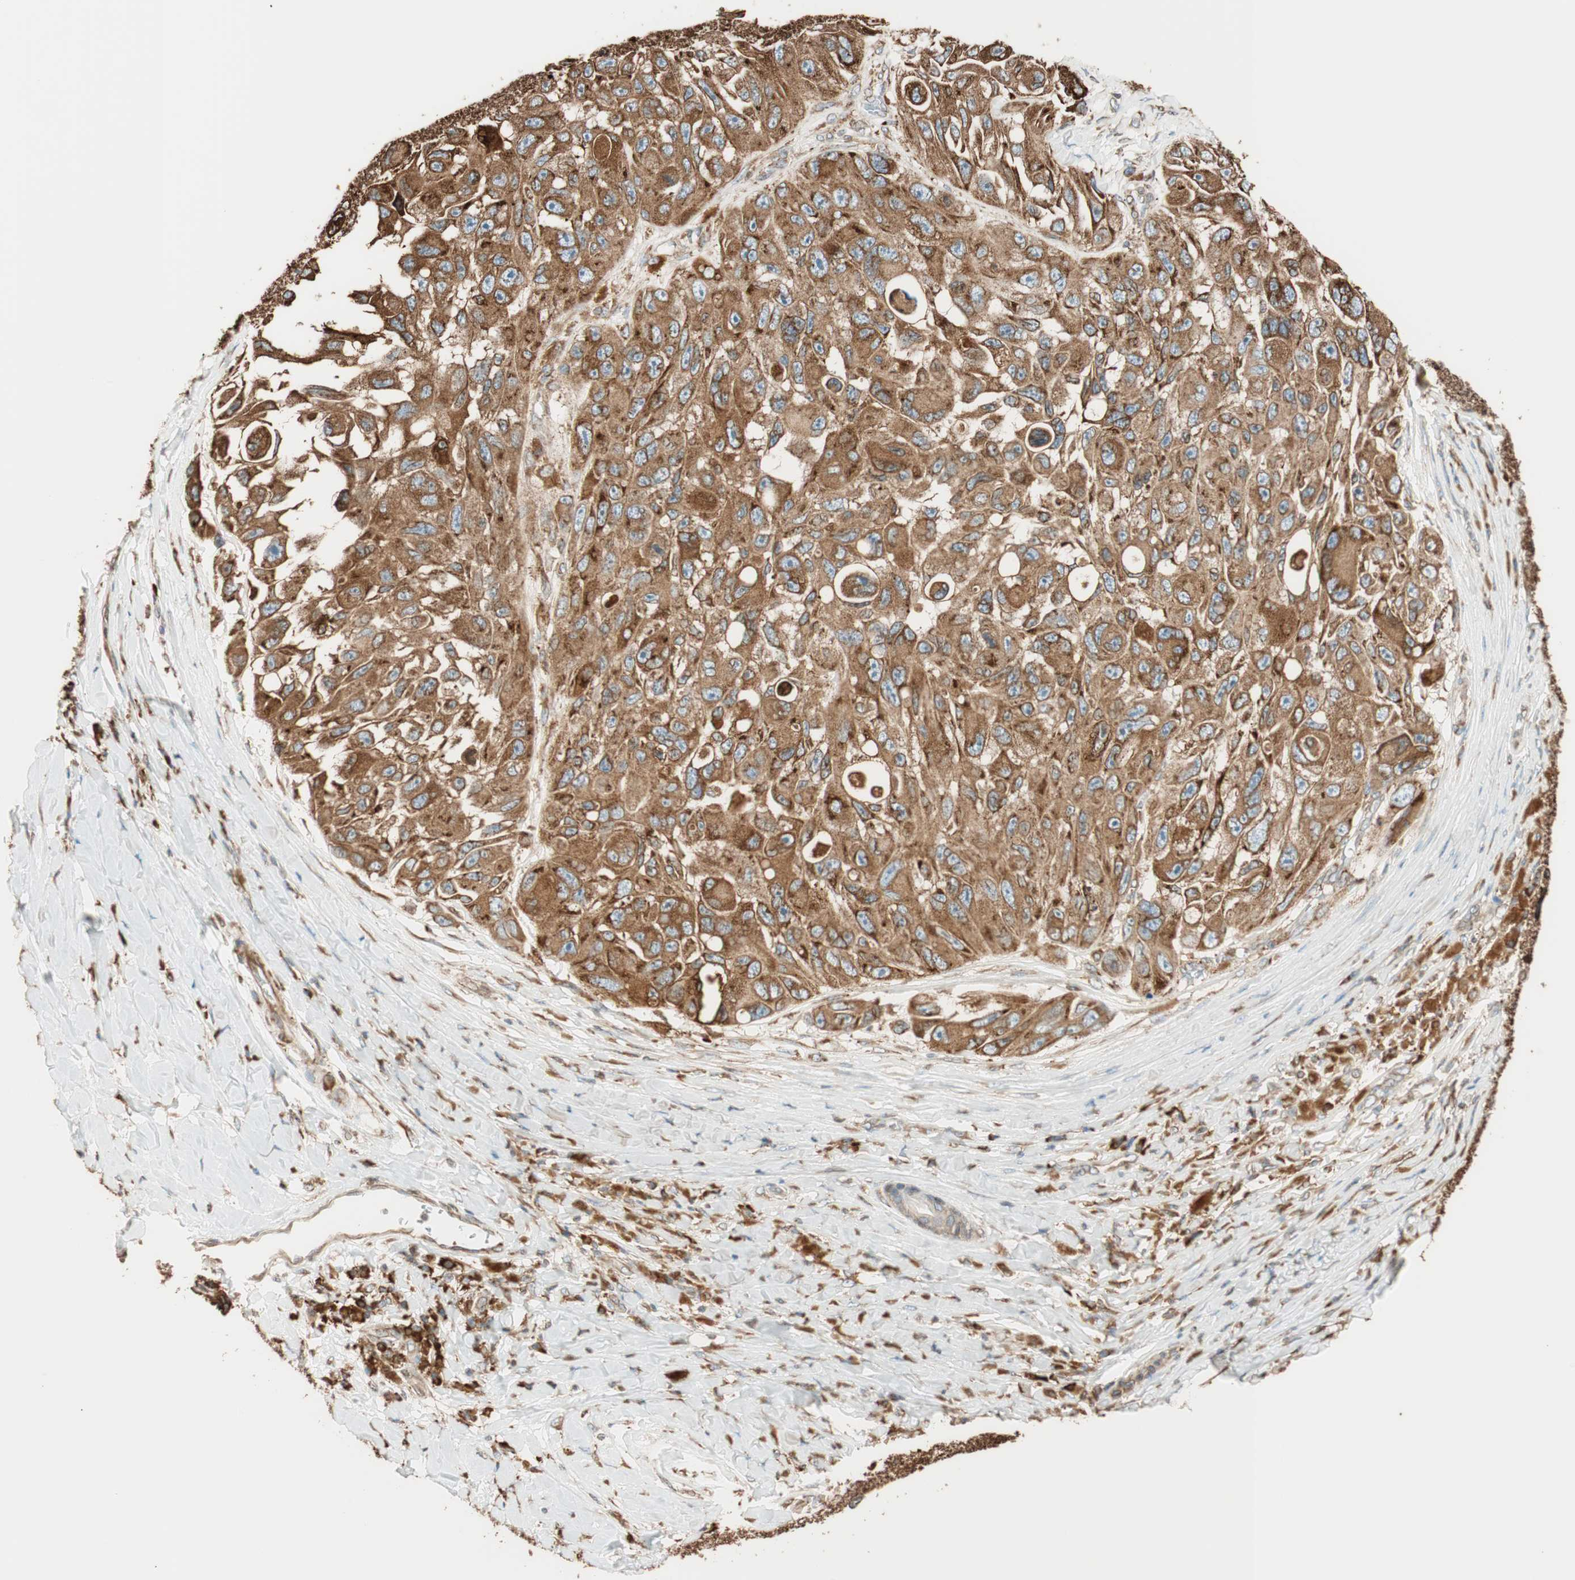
{"staining": {"intensity": "strong", "quantity": ">75%", "location": "cytoplasmic/membranous"}, "tissue": "melanoma", "cell_type": "Tumor cells", "image_type": "cancer", "snomed": [{"axis": "morphology", "description": "Malignant melanoma, NOS"}, {"axis": "topography", "description": "Skin"}], "caption": "Immunohistochemistry (IHC) image of human melanoma stained for a protein (brown), which displays high levels of strong cytoplasmic/membranous staining in about >75% of tumor cells.", "gene": "PRKCSH", "patient": {"sex": "female", "age": 73}}